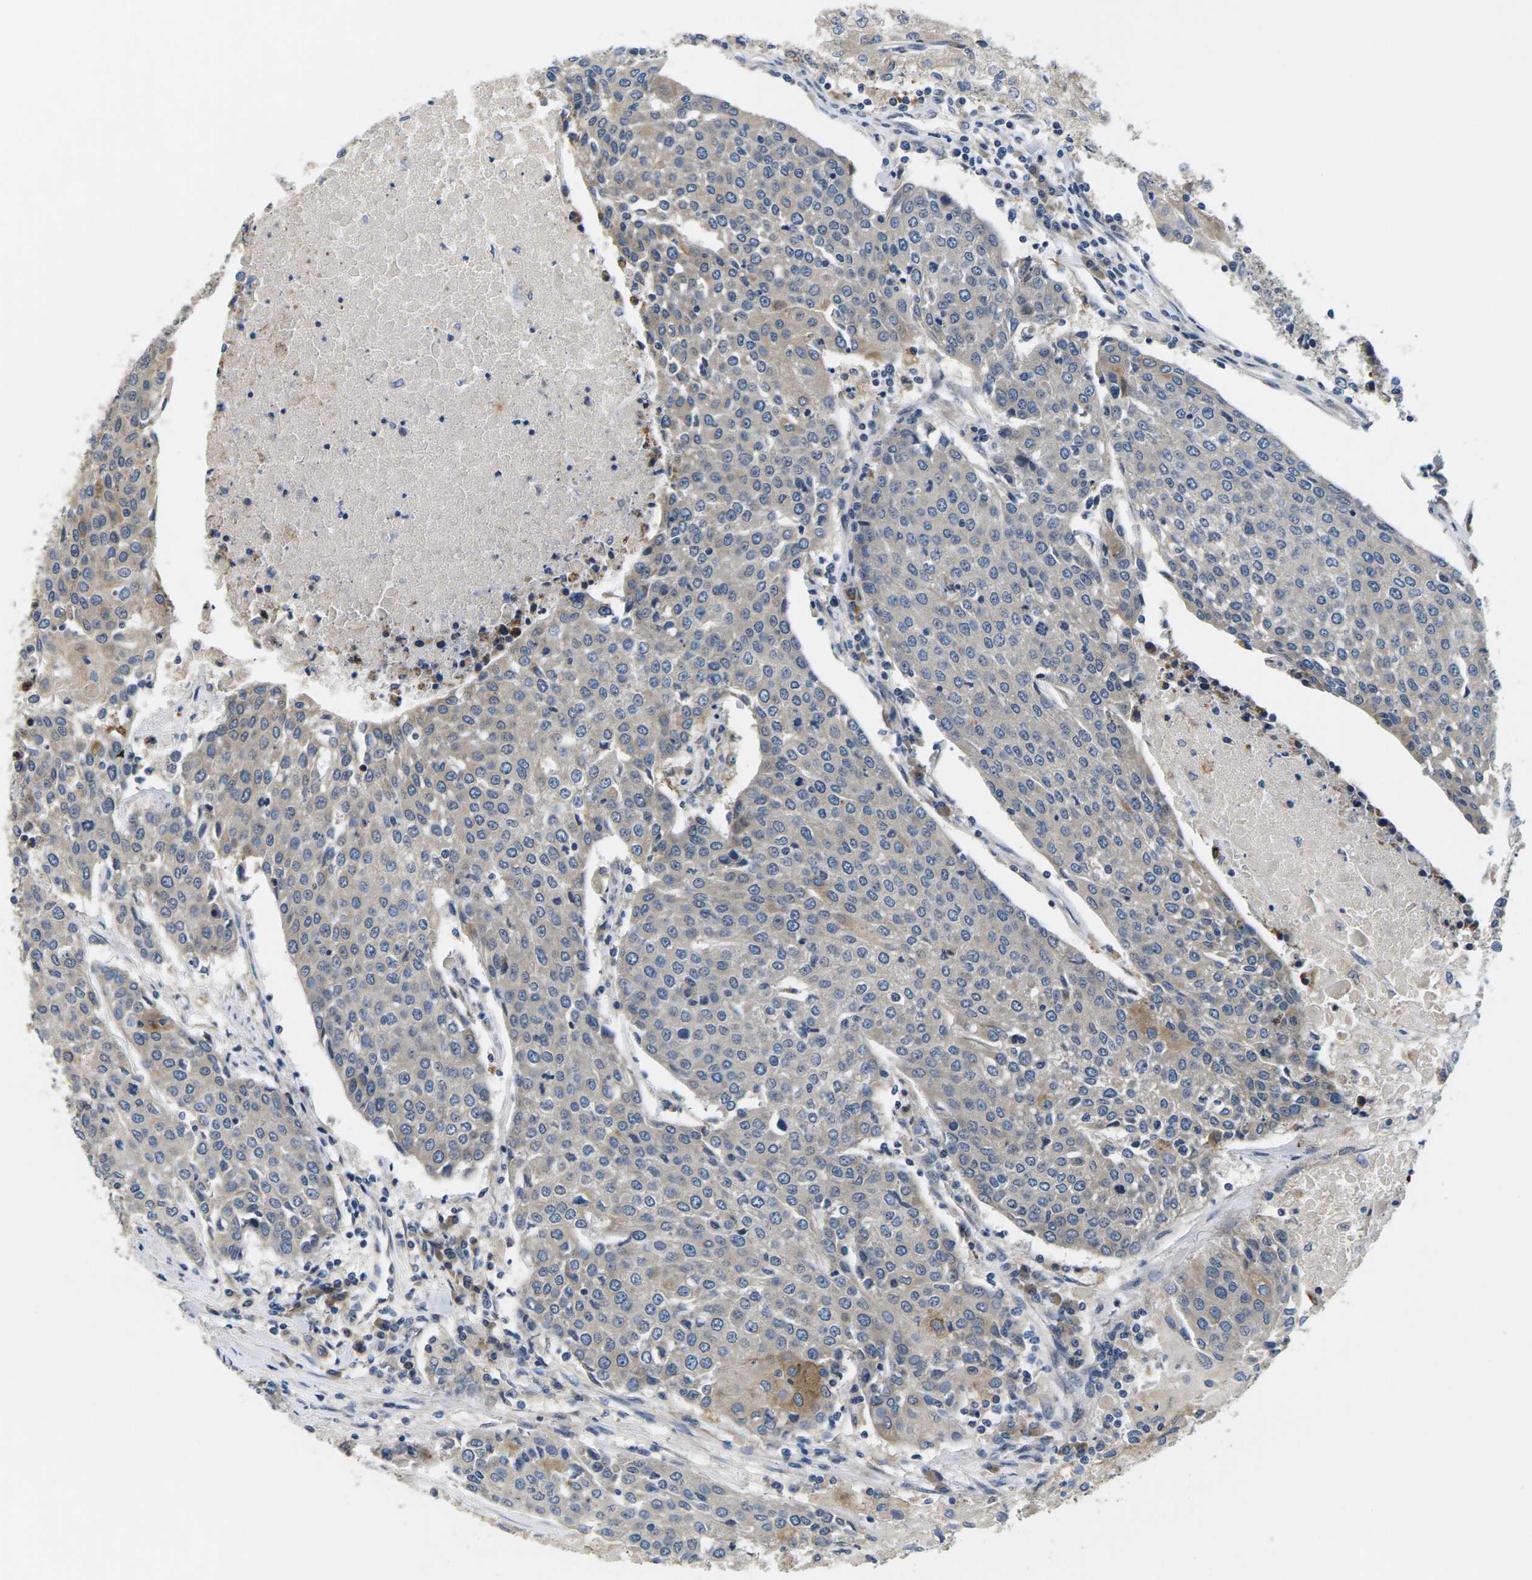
{"staining": {"intensity": "moderate", "quantity": "<25%", "location": "cytoplasmic/membranous"}, "tissue": "urothelial cancer", "cell_type": "Tumor cells", "image_type": "cancer", "snomed": [{"axis": "morphology", "description": "Urothelial carcinoma, High grade"}, {"axis": "topography", "description": "Urinary bladder"}], "caption": "A low amount of moderate cytoplasmic/membranous staining is present in about <25% of tumor cells in urothelial cancer tissue.", "gene": "ERGIC3", "patient": {"sex": "female", "age": 85}}